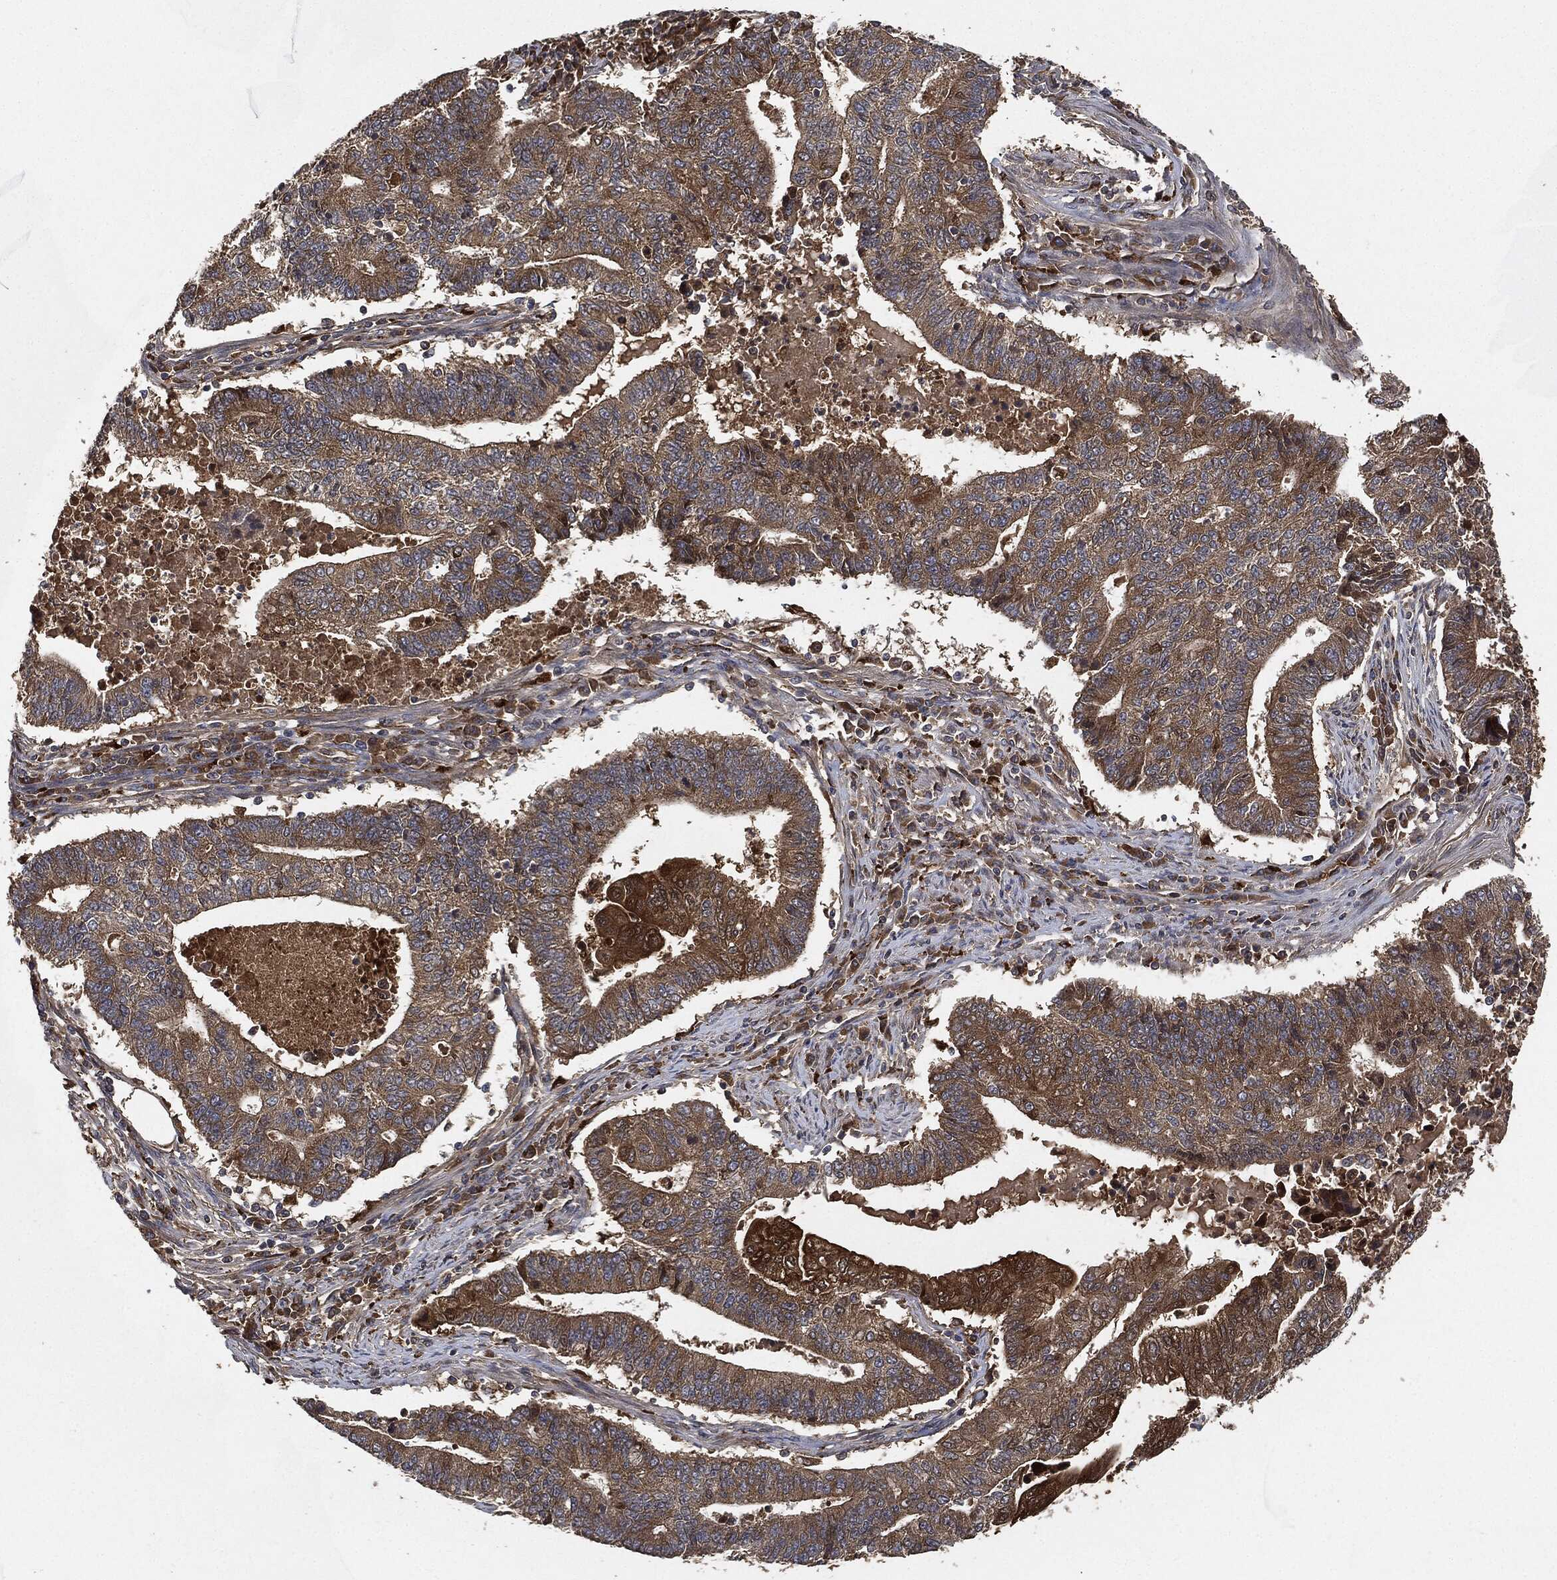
{"staining": {"intensity": "strong", "quantity": "25%-75%", "location": "cytoplasmic/membranous"}, "tissue": "endometrial cancer", "cell_type": "Tumor cells", "image_type": "cancer", "snomed": [{"axis": "morphology", "description": "Adenocarcinoma, NOS"}, {"axis": "topography", "description": "Uterus"}, {"axis": "topography", "description": "Endometrium"}], "caption": "Endometrial adenocarcinoma stained for a protein exhibits strong cytoplasmic/membranous positivity in tumor cells. The staining is performed using DAB (3,3'-diaminobenzidine) brown chromogen to label protein expression. The nuclei are counter-stained blue using hematoxylin.", "gene": "BRAF", "patient": {"sex": "female", "age": 54}}